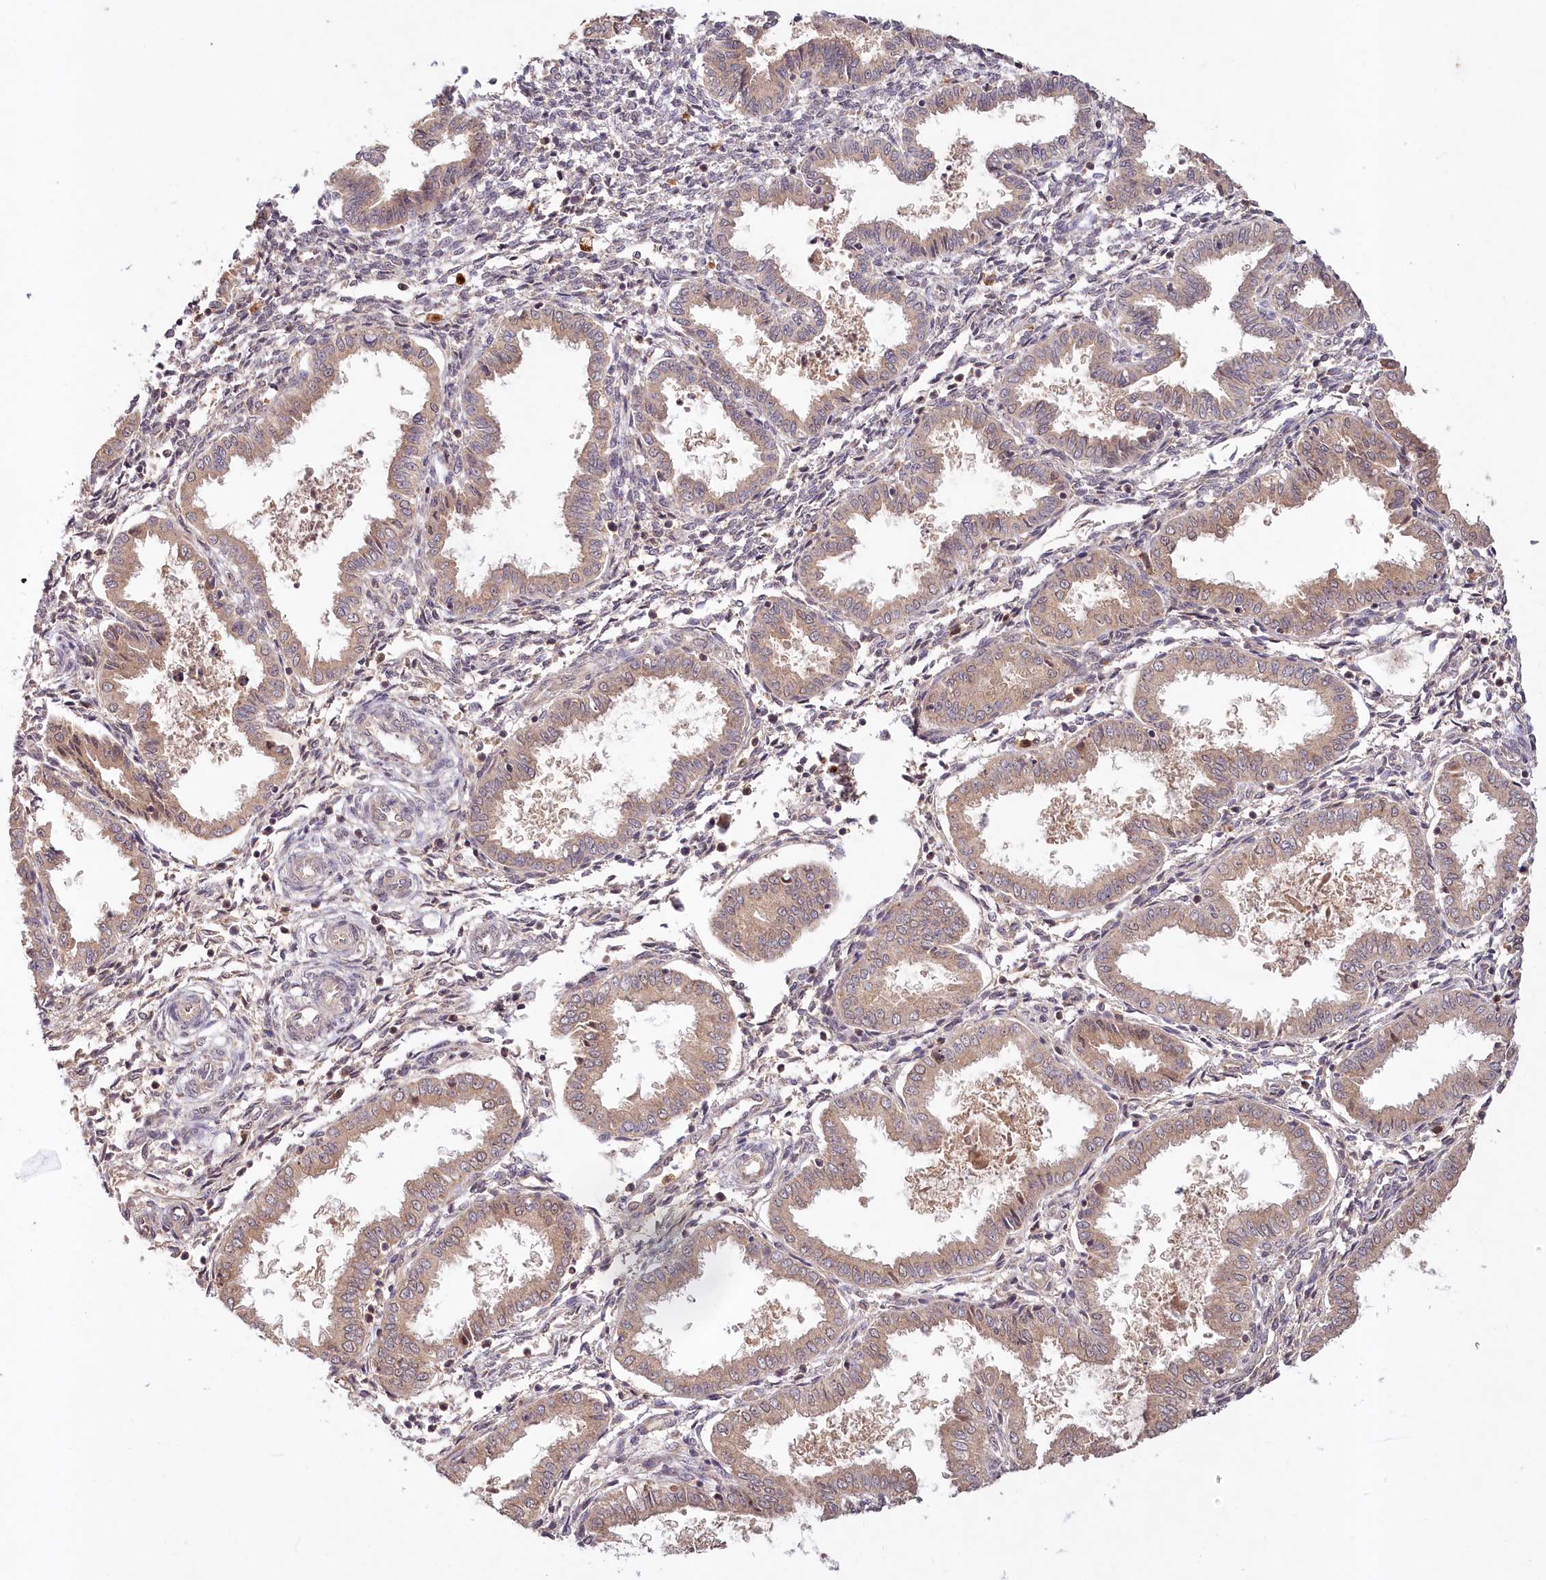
{"staining": {"intensity": "weak", "quantity": "<25%", "location": "cytoplasmic/membranous"}, "tissue": "endometrium", "cell_type": "Cells in endometrial stroma", "image_type": "normal", "snomed": [{"axis": "morphology", "description": "Normal tissue, NOS"}, {"axis": "topography", "description": "Endometrium"}], "caption": "Immunohistochemical staining of normal human endometrium shows no significant expression in cells in endometrial stroma.", "gene": "IRAK1BP1", "patient": {"sex": "female", "age": 33}}